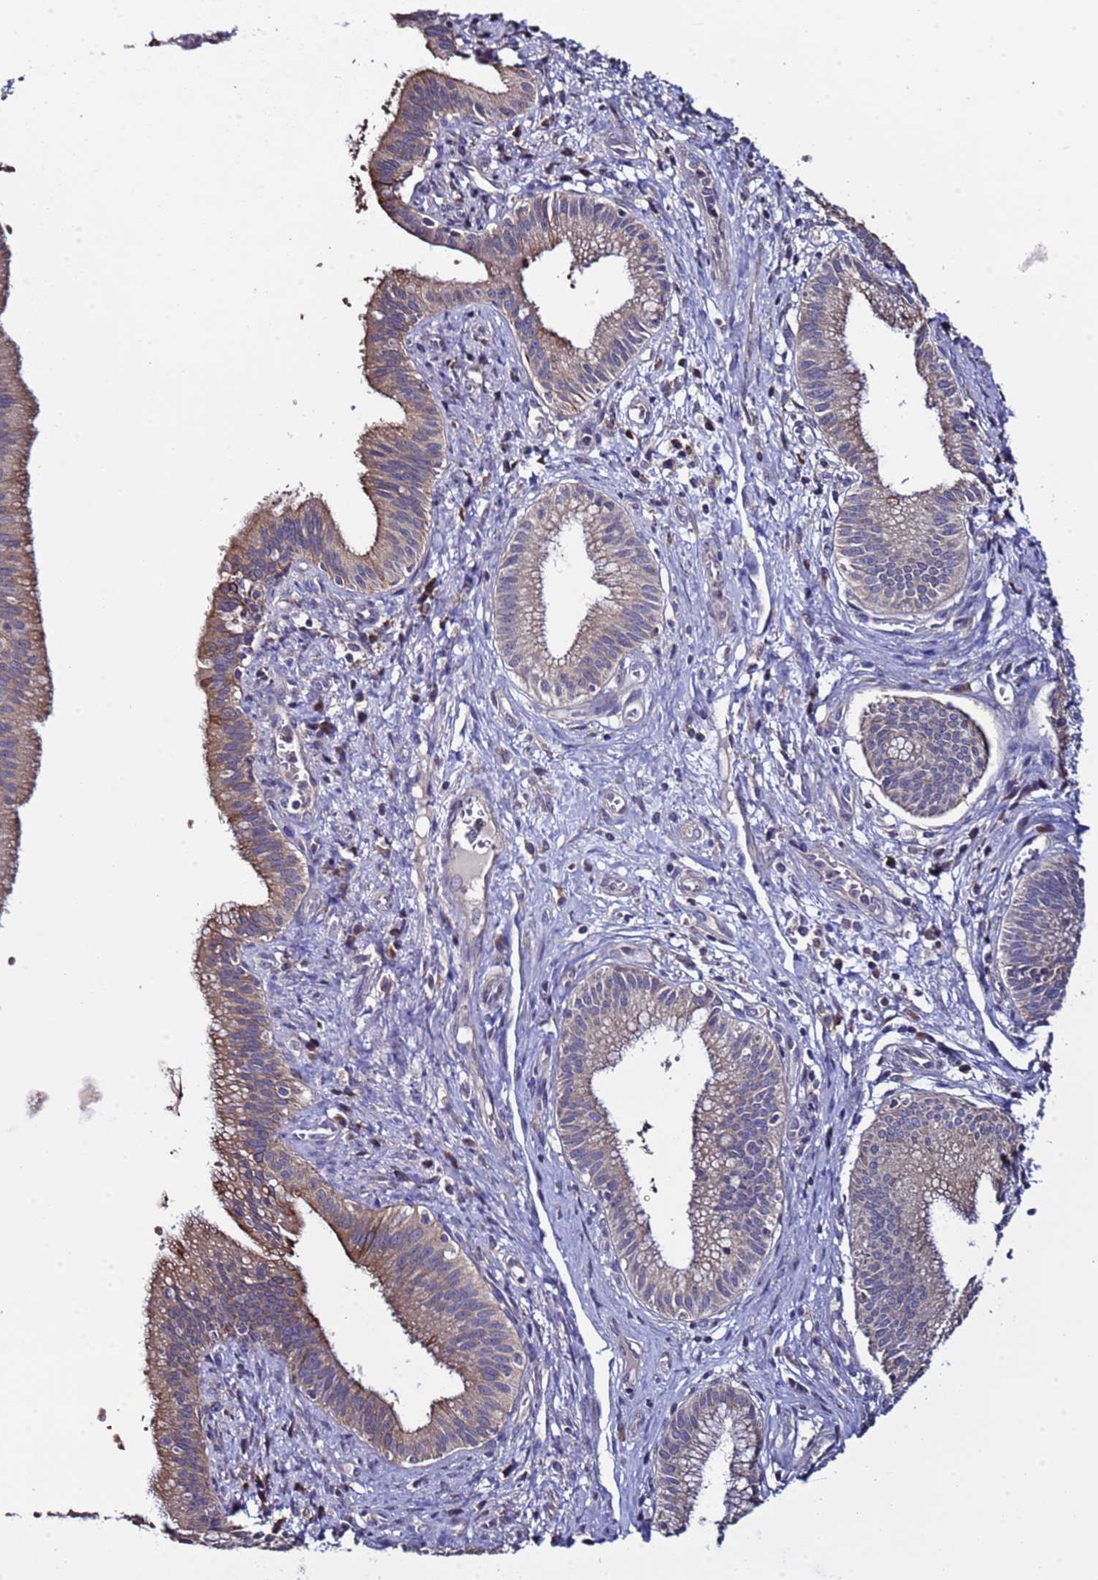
{"staining": {"intensity": "weak", "quantity": "25%-75%", "location": "cytoplasmic/membranous"}, "tissue": "pancreatic cancer", "cell_type": "Tumor cells", "image_type": "cancer", "snomed": [{"axis": "morphology", "description": "Adenocarcinoma, NOS"}, {"axis": "topography", "description": "Pancreas"}], "caption": "A low amount of weak cytoplasmic/membranous expression is present in about 25%-75% of tumor cells in adenocarcinoma (pancreatic) tissue.", "gene": "ELMOD2", "patient": {"sex": "male", "age": 72}}